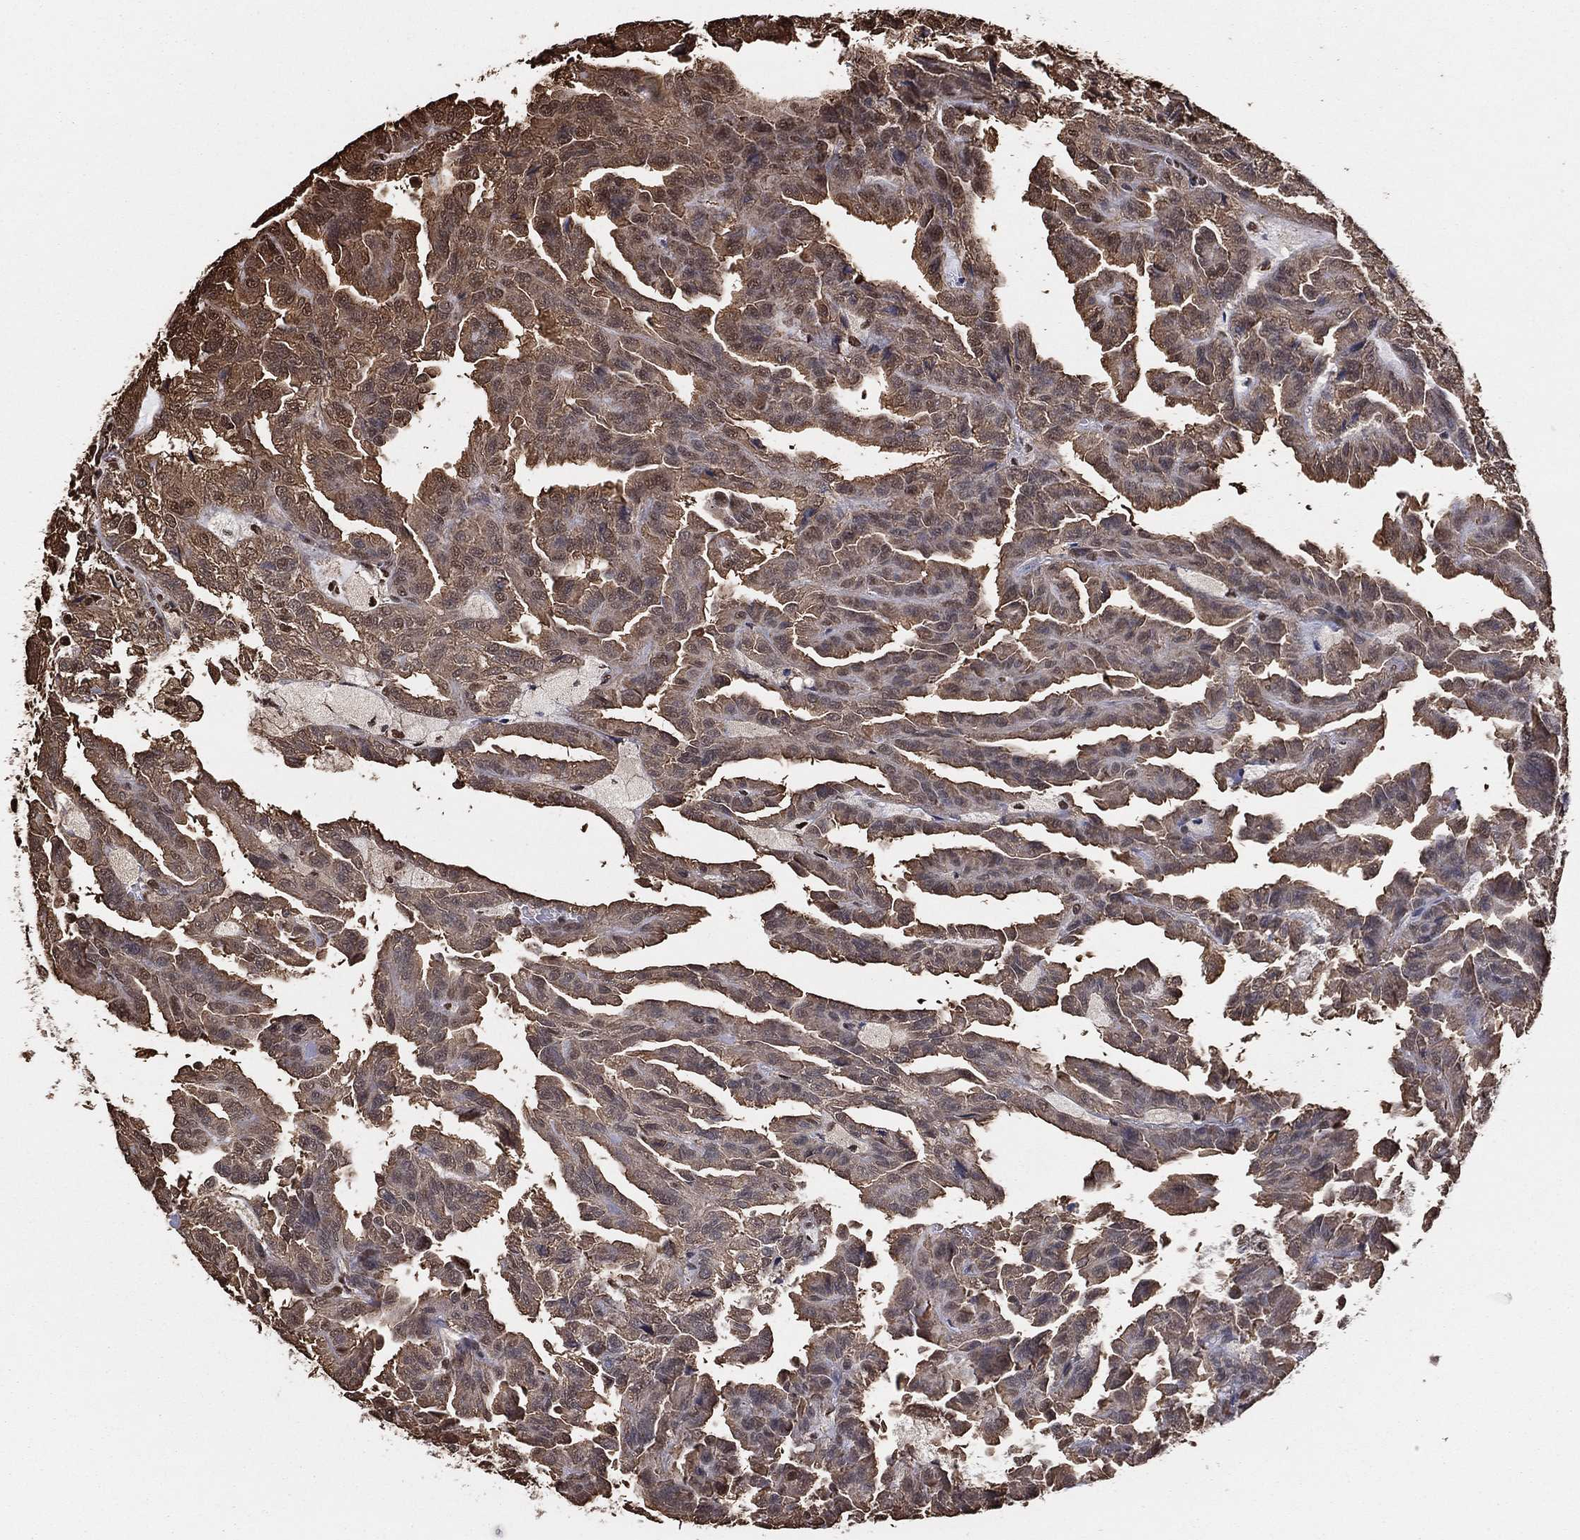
{"staining": {"intensity": "moderate", "quantity": "25%-75%", "location": "cytoplasmic/membranous,nuclear"}, "tissue": "renal cancer", "cell_type": "Tumor cells", "image_type": "cancer", "snomed": [{"axis": "morphology", "description": "Adenocarcinoma, NOS"}, {"axis": "topography", "description": "Kidney"}], "caption": "There is medium levels of moderate cytoplasmic/membranous and nuclear positivity in tumor cells of adenocarcinoma (renal), as demonstrated by immunohistochemical staining (brown color).", "gene": "GAPDH", "patient": {"sex": "male", "age": 79}}